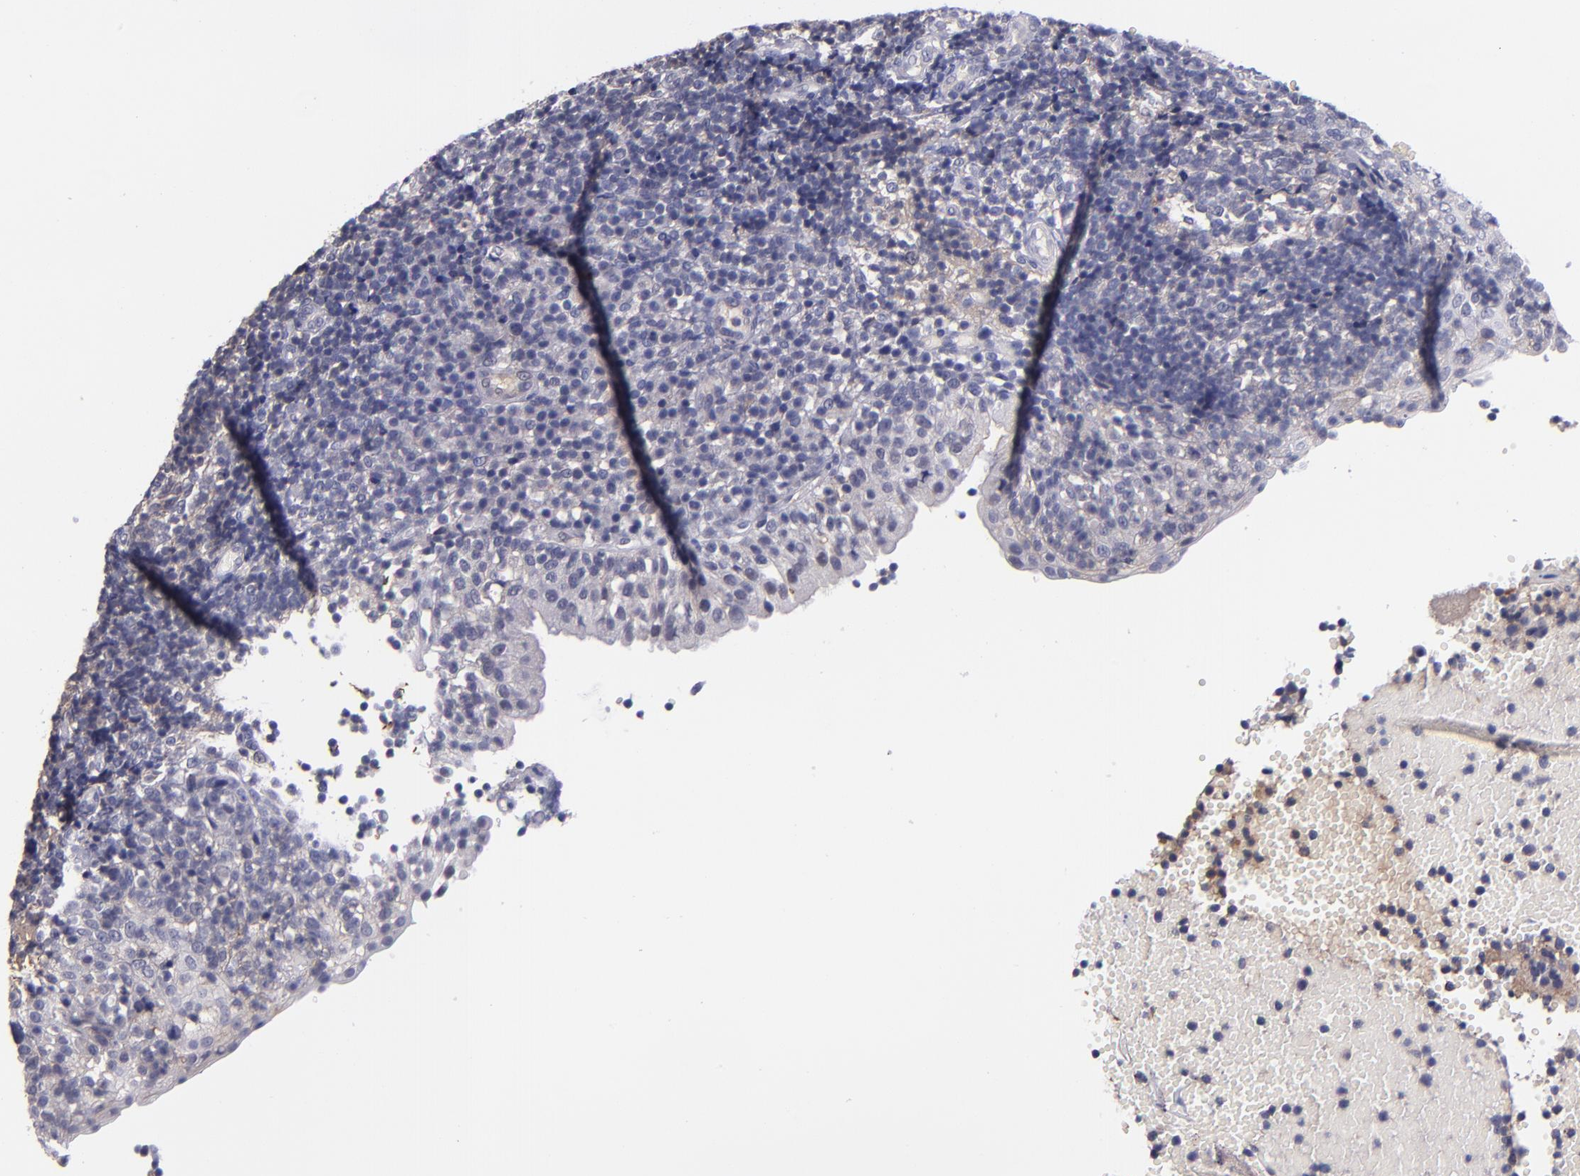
{"staining": {"intensity": "negative", "quantity": "none", "location": "none"}, "tissue": "tonsil", "cell_type": "Germinal center cells", "image_type": "normal", "snomed": [{"axis": "morphology", "description": "Normal tissue, NOS"}, {"axis": "topography", "description": "Tonsil"}], "caption": "High power microscopy histopathology image of an immunohistochemistry histopathology image of normal tonsil, revealing no significant positivity in germinal center cells.", "gene": "RBP4", "patient": {"sex": "female", "age": 40}}